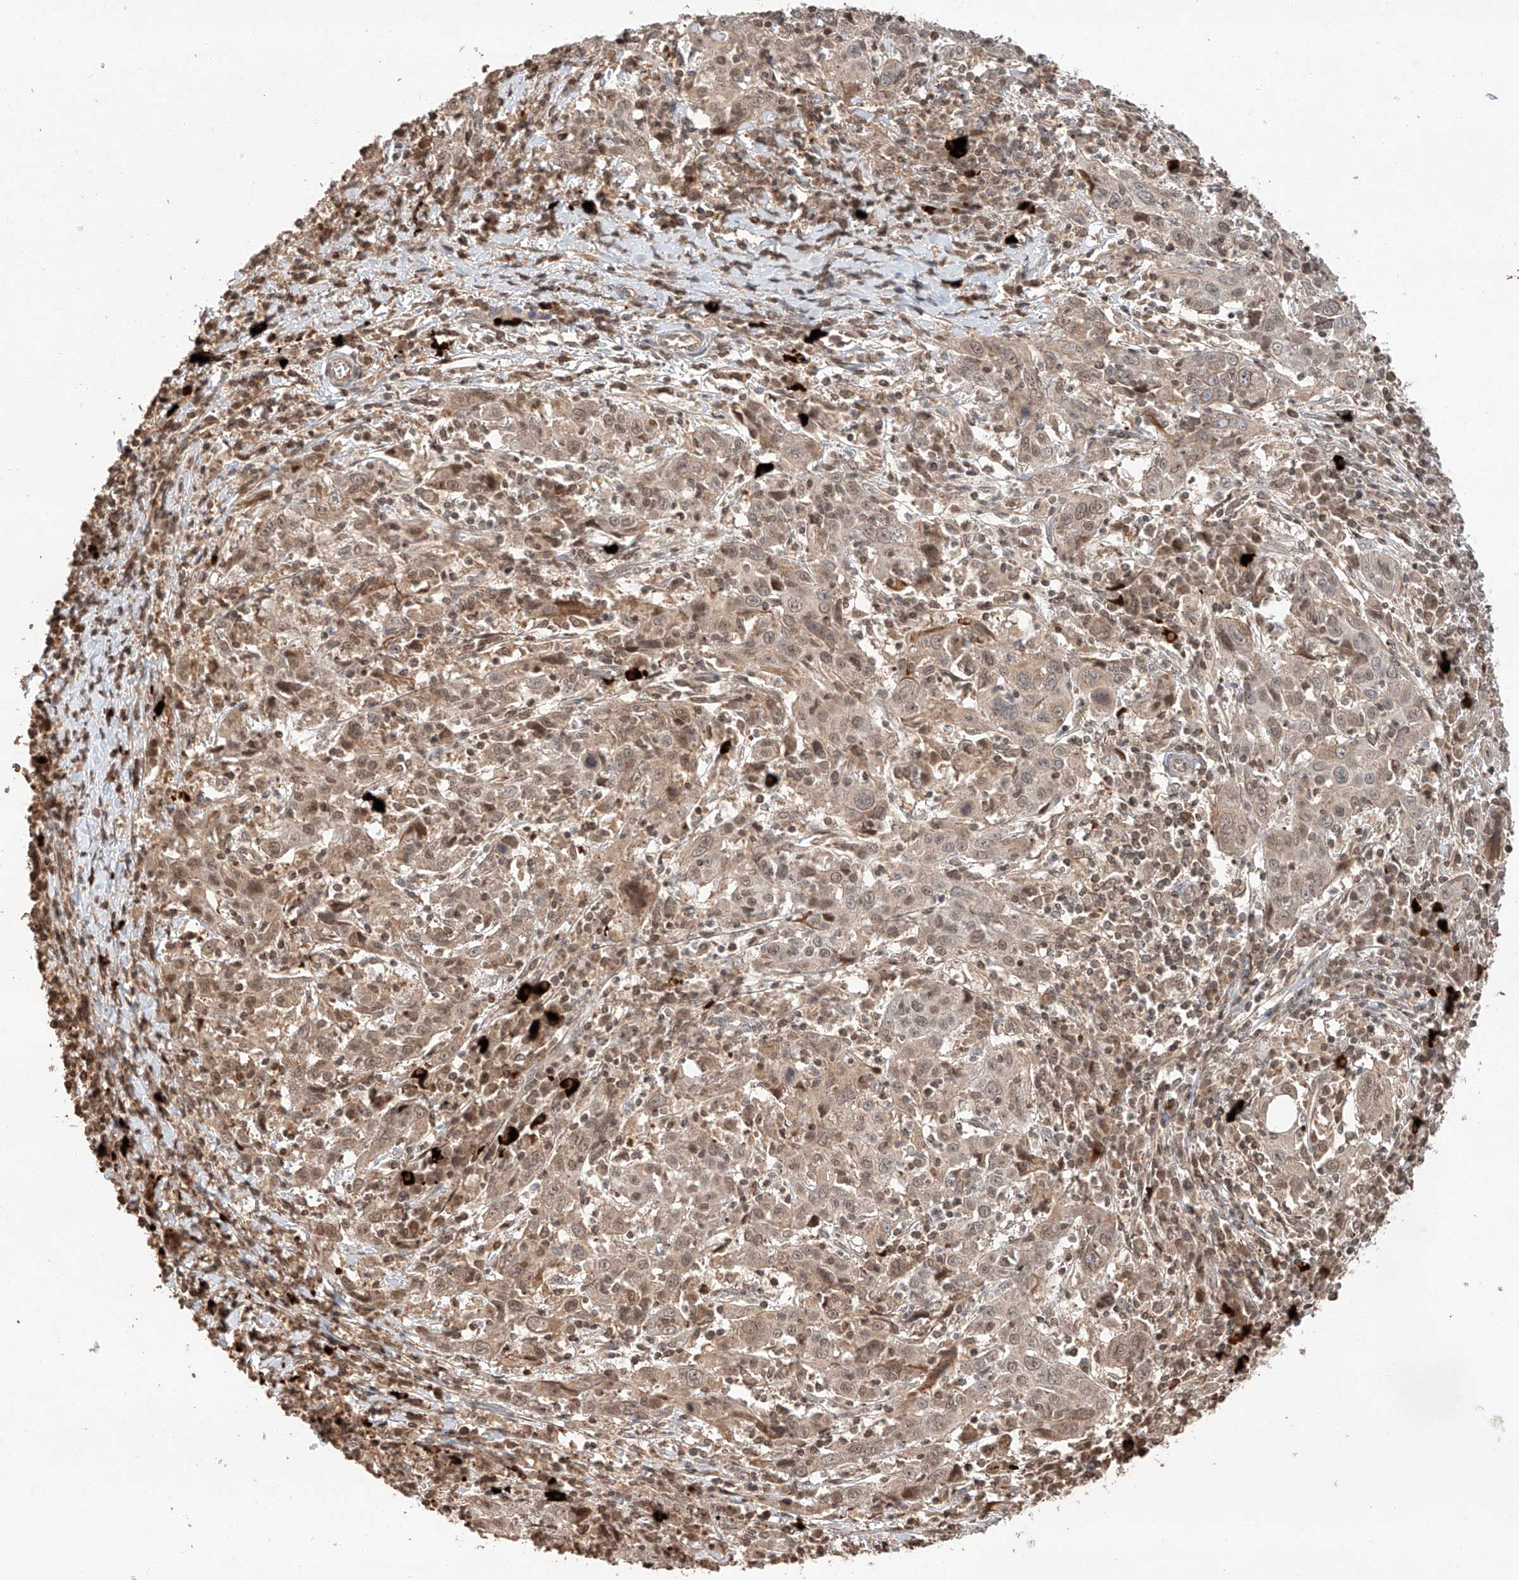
{"staining": {"intensity": "weak", "quantity": ">75%", "location": "nuclear"}, "tissue": "cervical cancer", "cell_type": "Tumor cells", "image_type": "cancer", "snomed": [{"axis": "morphology", "description": "Squamous cell carcinoma, NOS"}, {"axis": "topography", "description": "Cervix"}], "caption": "Brown immunohistochemical staining in human squamous cell carcinoma (cervical) shows weak nuclear expression in about >75% of tumor cells. (DAB (3,3'-diaminobenzidine) IHC with brightfield microscopy, high magnification).", "gene": "ARHGAP33", "patient": {"sex": "female", "age": 46}}